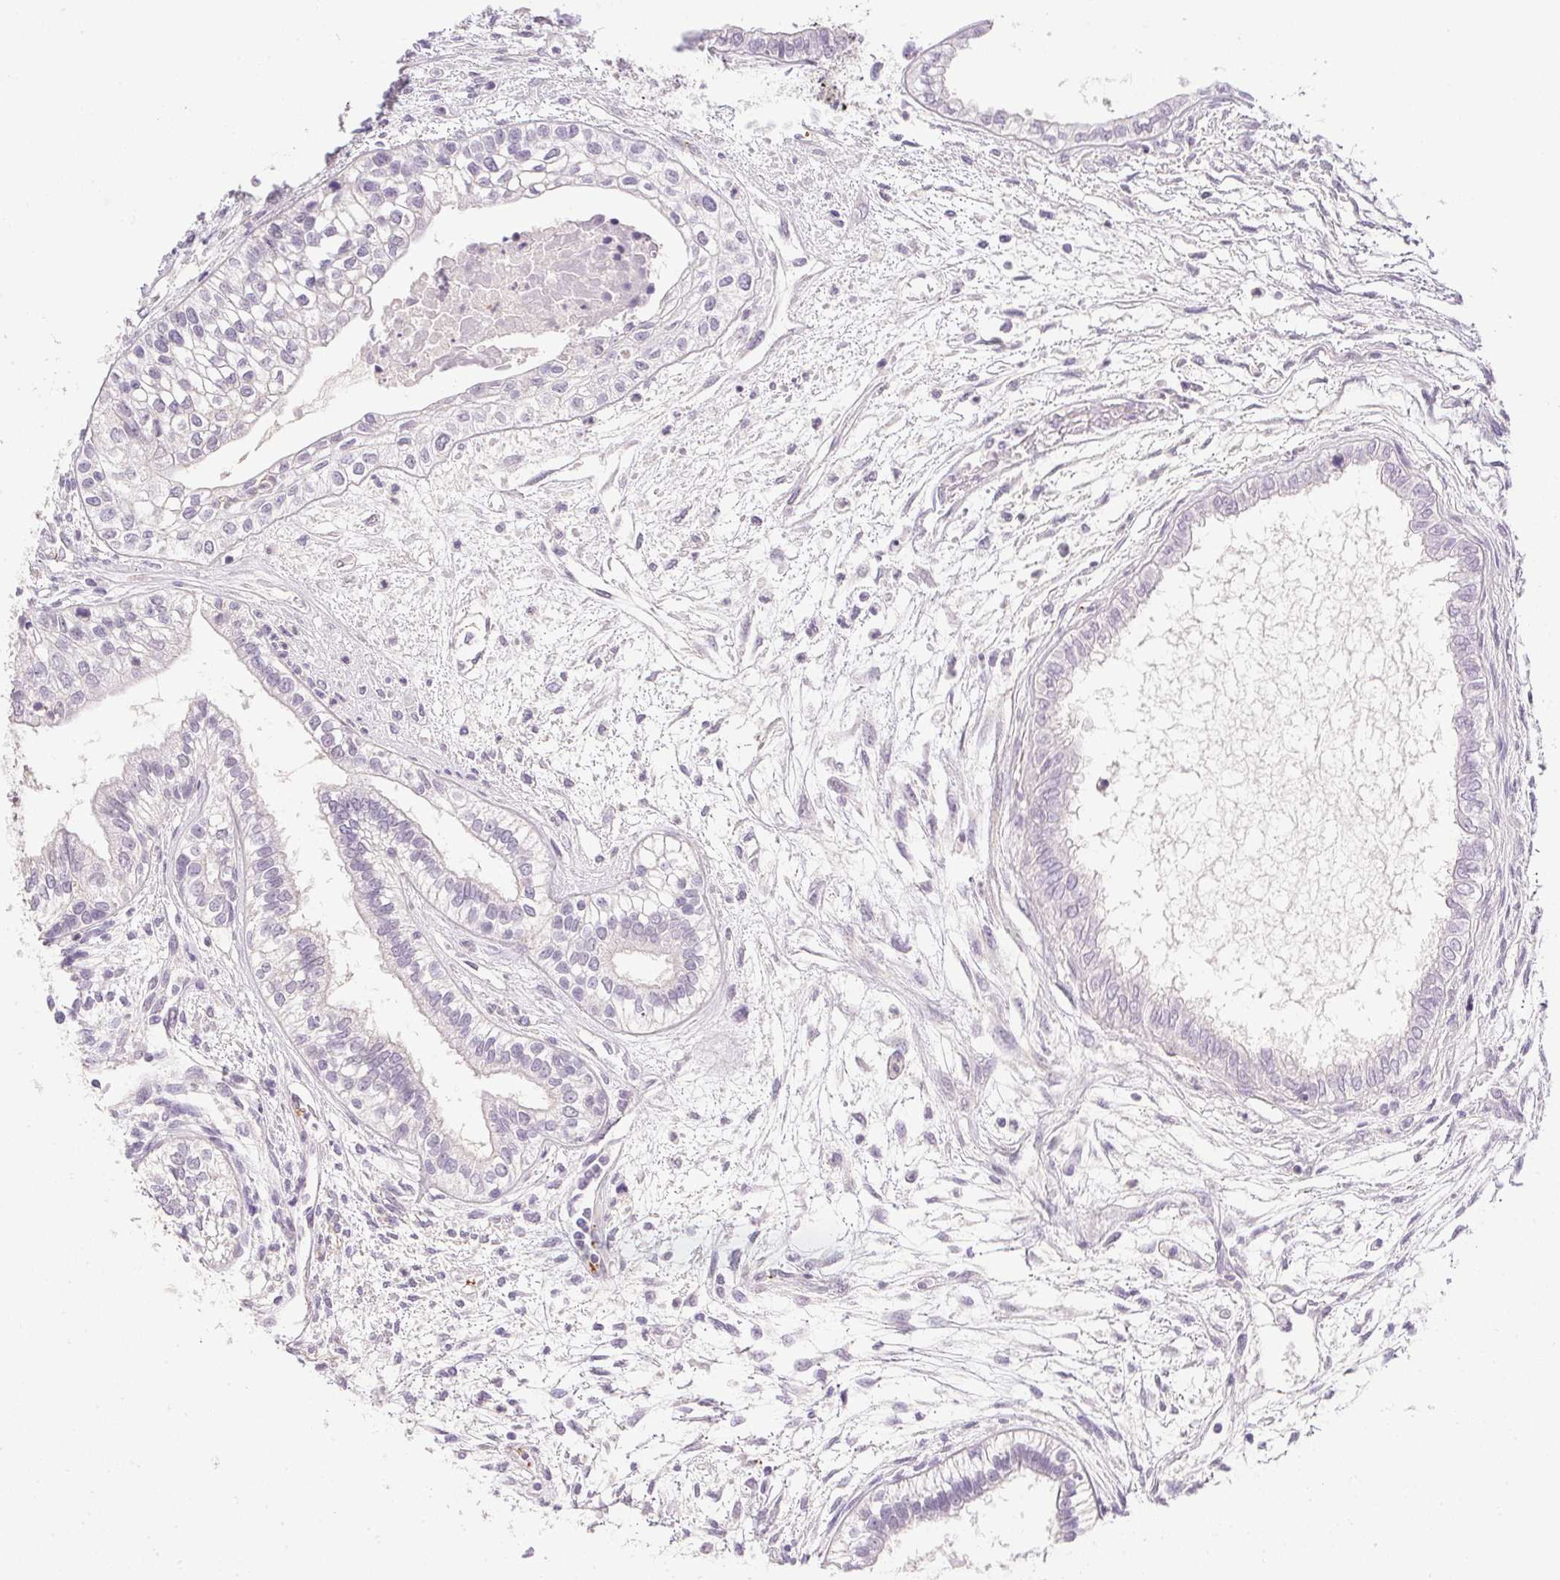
{"staining": {"intensity": "negative", "quantity": "none", "location": "none"}, "tissue": "testis cancer", "cell_type": "Tumor cells", "image_type": "cancer", "snomed": [{"axis": "morphology", "description": "Carcinoma, Embryonal, NOS"}, {"axis": "topography", "description": "Testis"}], "caption": "Histopathology image shows no protein positivity in tumor cells of embryonal carcinoma (testis) tissue.", "gene": "PRL", "patient": {"sex": "male", "age": 37}}